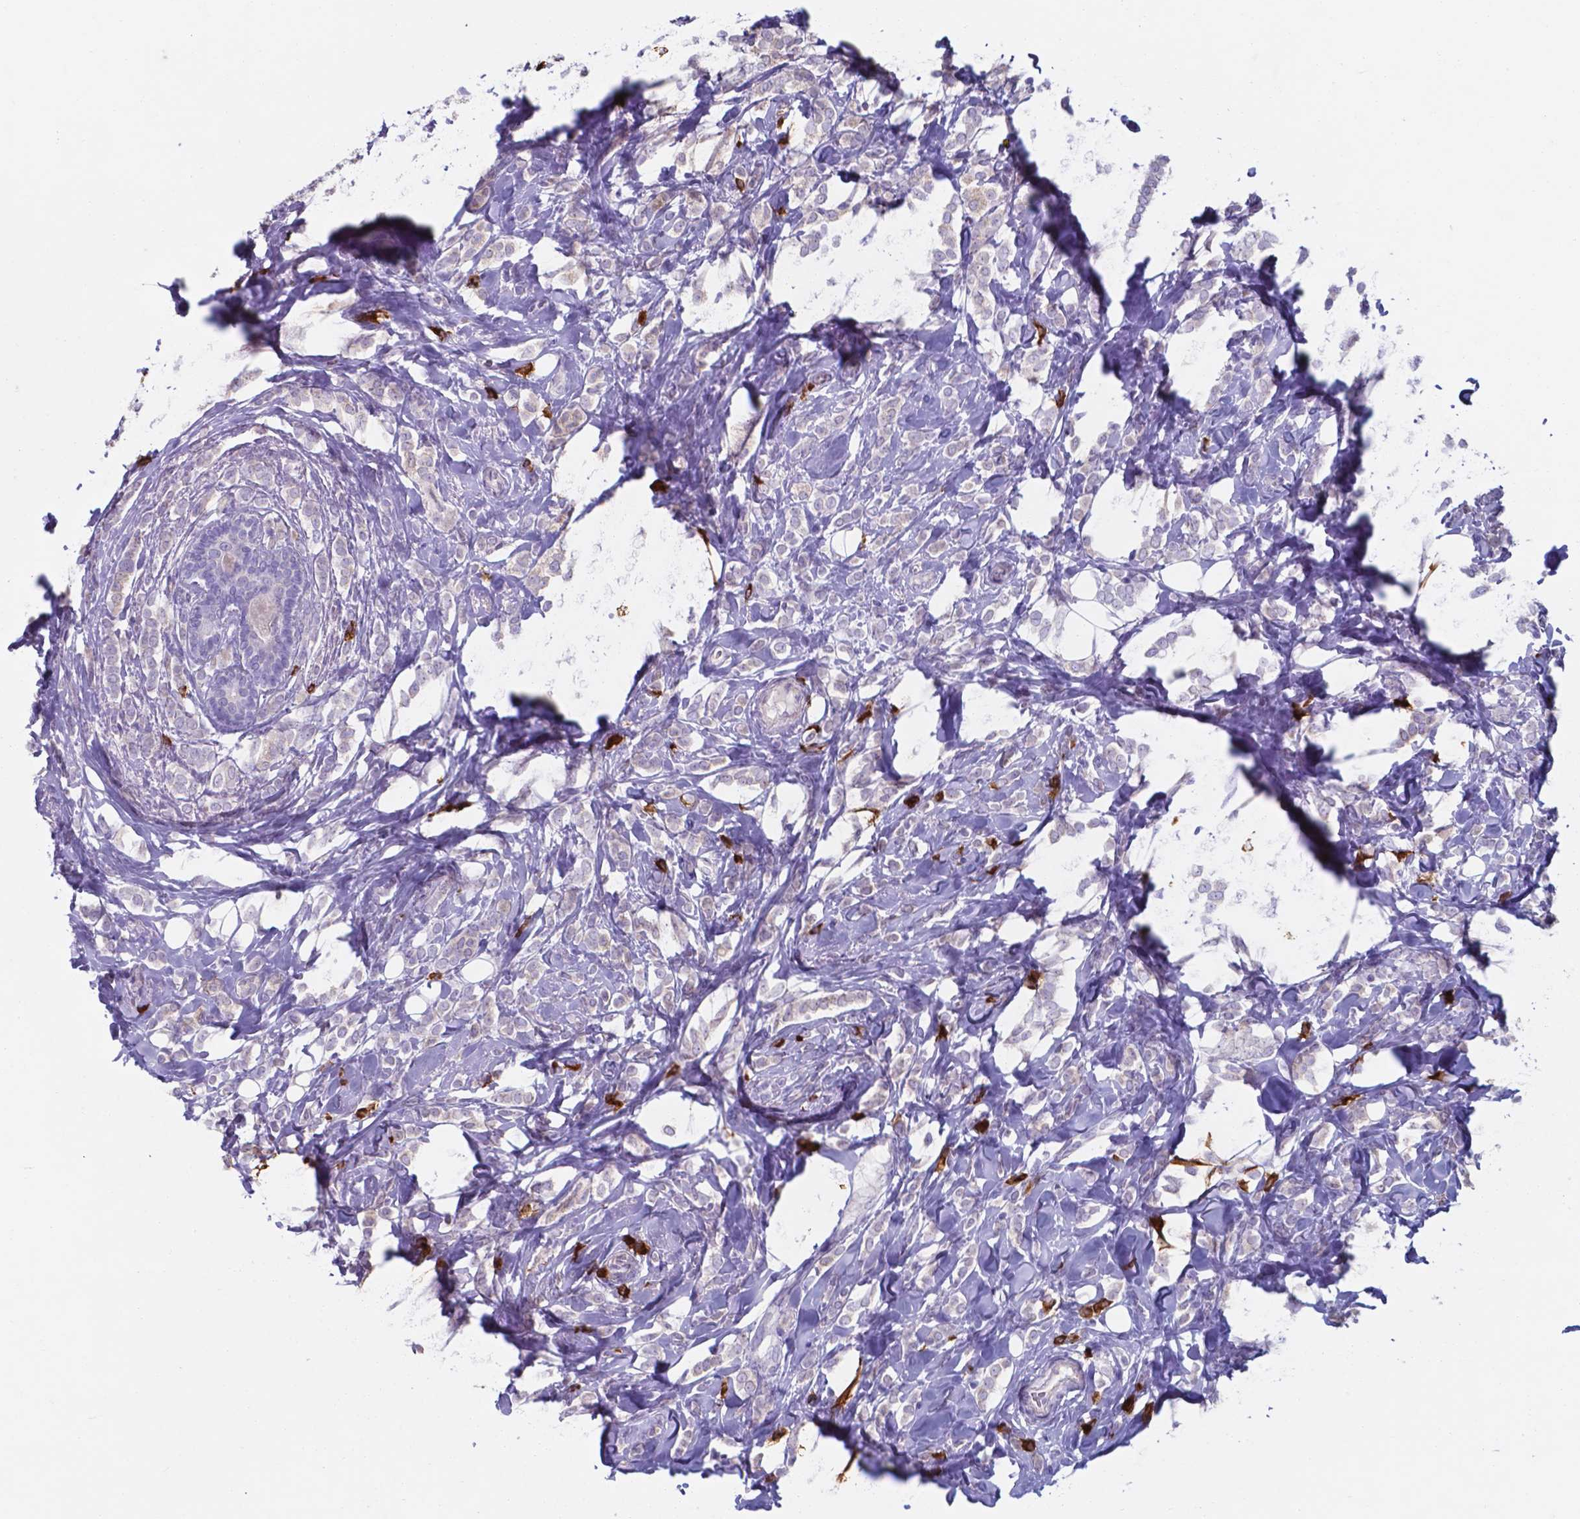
{"staining": {"intensity": "negative", "quantity": "none", "location": "none"}, "tissue": "breast cancer", "cell_type": "Tumor cells", "image_type": "cancer", "snomed": [{"axis": "morphology", "description": "Lobular carcinoma"}, {"axis": "topography", "description": "Breast"}], "caption": "Immunohistochemical staining of human breast cancer (lobular carcinoma) displays no significant positivity in tumor cells.", "gene": "UBE2J1", "patient": {"sex": "female", "age": 49}}